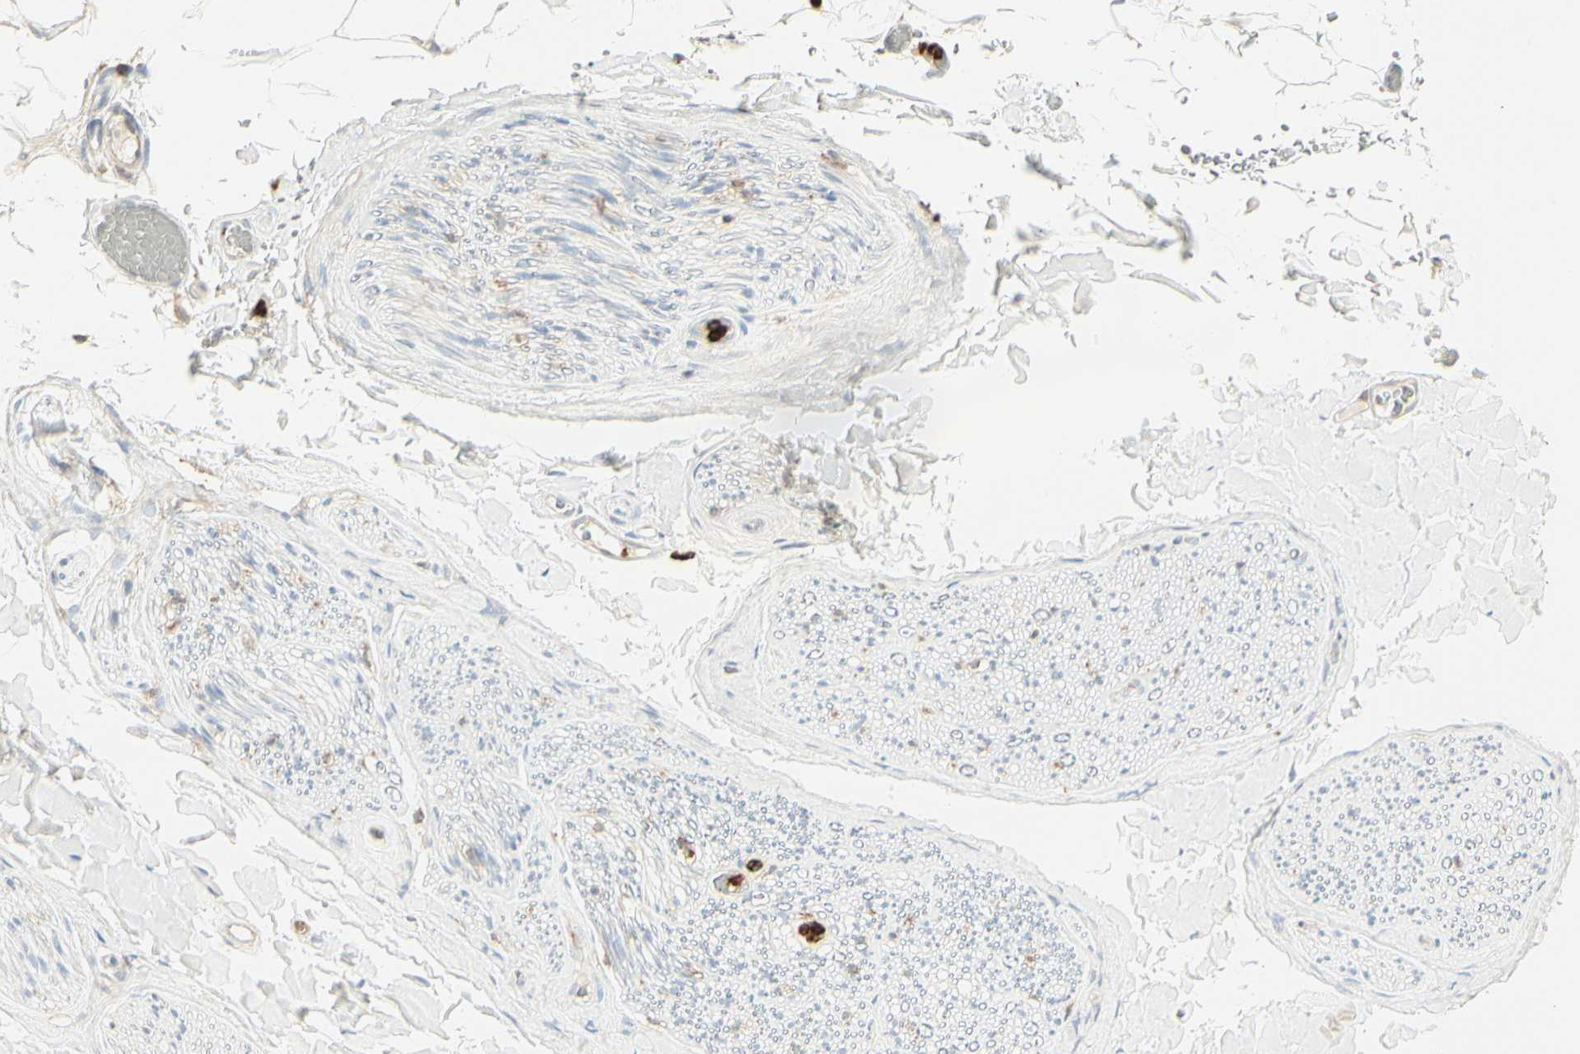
{"staining": {"intensity": "negative", "quantity": "none", "location": "none"}, "tissue": "adipose tissue", "cell_type": "Adipocytes", "image_type": "normal", "snomed": [{"axis": "morphology", "description": "Normal tissue, NOS"}, {"axis": "topography", "description": "Peripheral nerve tissue"}], "caption": "High magnification brightfield microscopy of unremarkable adipose tissue stained with DAB (brown) and counterstained with hematoxylin (blue): adipocytes show no significant staining.", "gene": "ITGB2", "patient": {"sex": "male", "age": 70}}